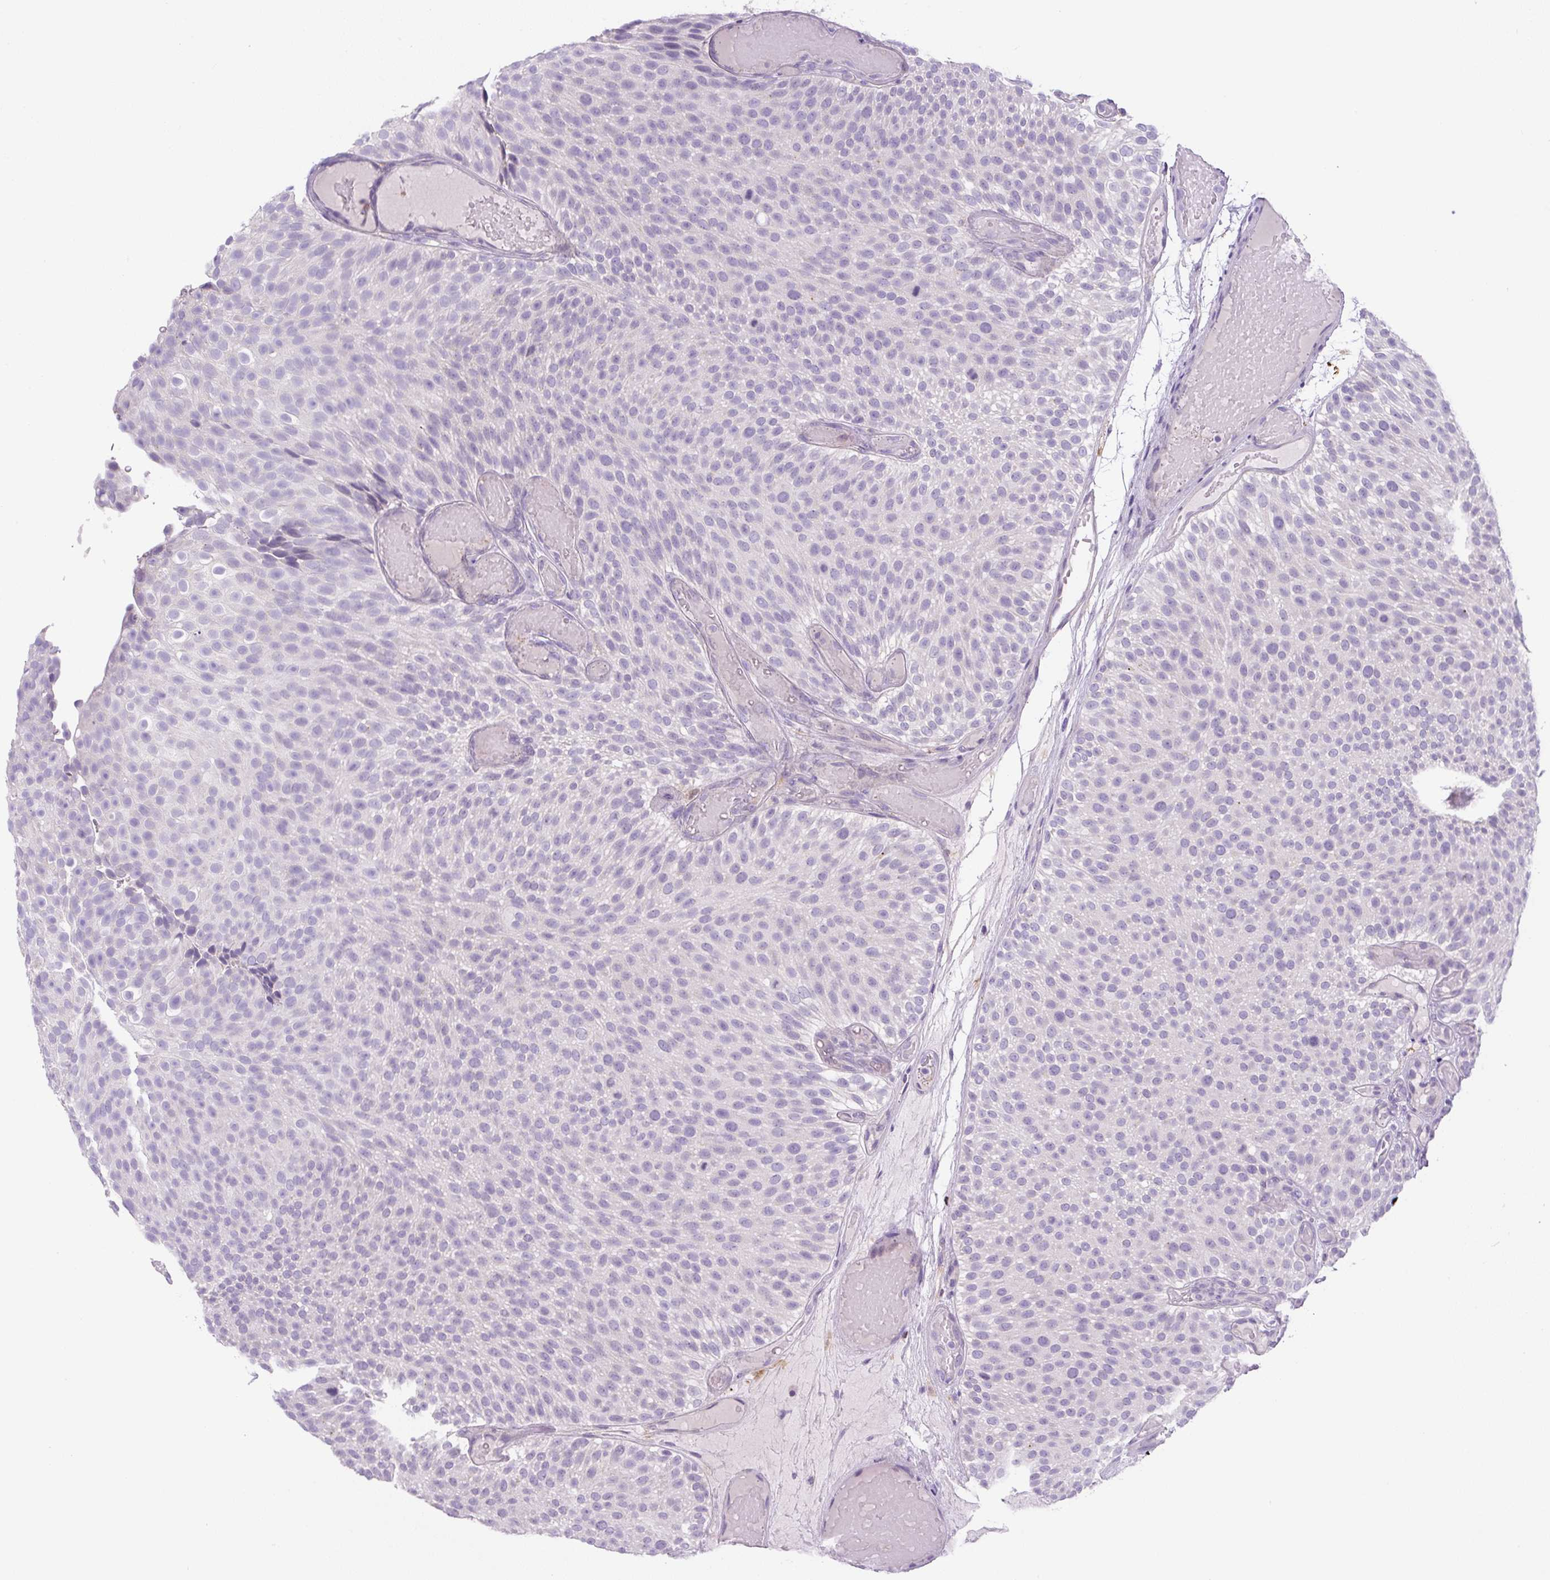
{"staining": {"intensity": "negative", "quantity": "none", "location": "none"}, "tissue": "urothelial cancer", "cell_type": "Tumor cells", "image_type": "cancer", "snomed": [{"axis": "morphology", "description": "Urothelial carcinoma, Low grade"}, {"axis": "topography", "description": "Urinary bladder"}], "caption": "Immunohistochemistry (IHC) histopathology image of neoplastic tissue: low-grade urothelial carcinoma stained with DAB (3,3'-diaminobenzidine) reveals no significant protein staining in tumor cells.", "gene": "UBL3", "patient": {"sex": "male", "age": 78}}